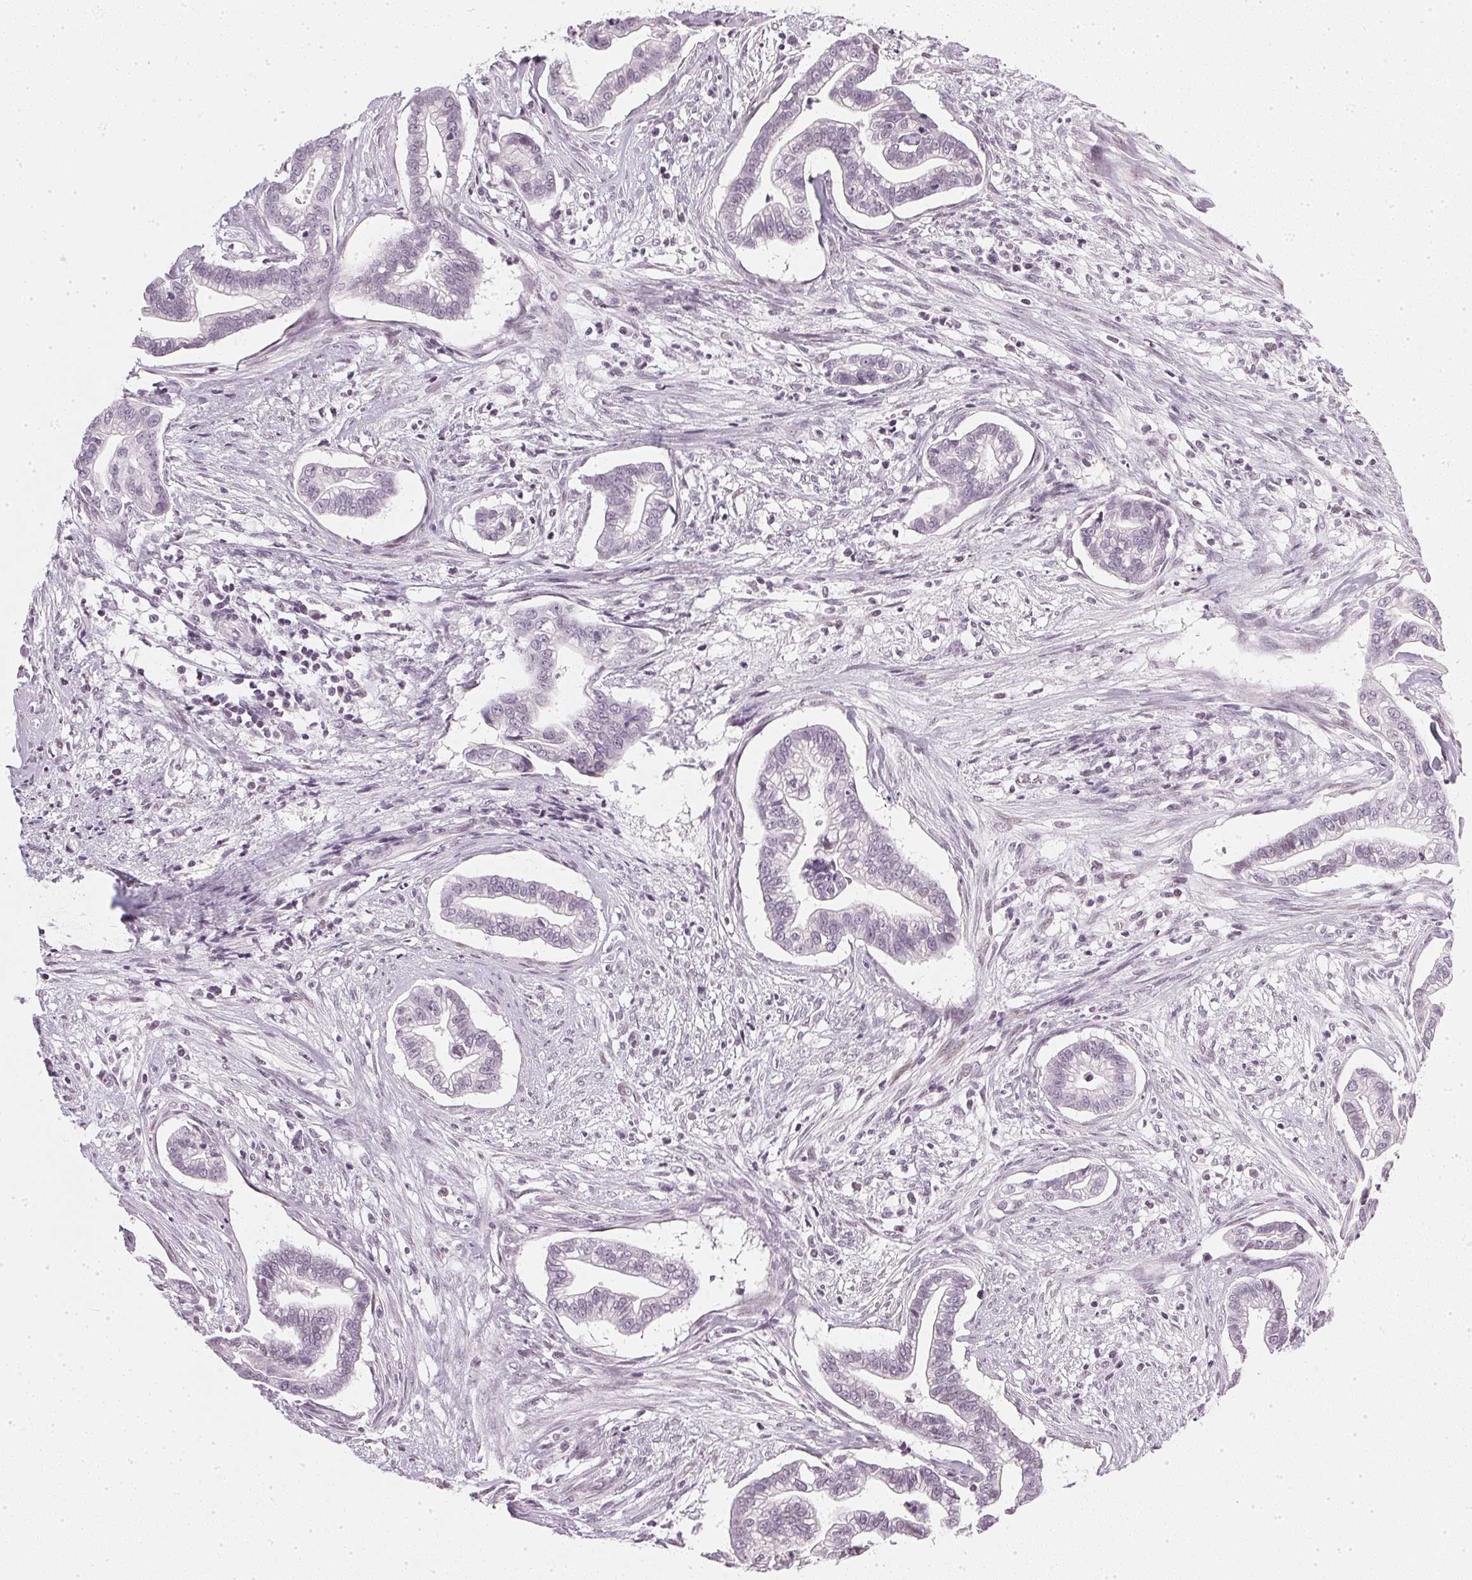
{"staining": {"intensity": "negative", "quantity": "none", "location": "none"}, "tissue": "cervical cancer", "cell_type": "Tumor cells", "image_type": "cancer", "snomed": [{"axis": "morphology", "description": "Adenocarcinoma, NOS"}, {"axis": "topography", "description": "Cervix"}], "caption": "A high-resolution micrograph shows immunohistochemistry staining of cervical cancer, which displays no significant staining in tumor cells.", "gene": "DNAJC6", "patient": {"sex": "female", "age": 62}}